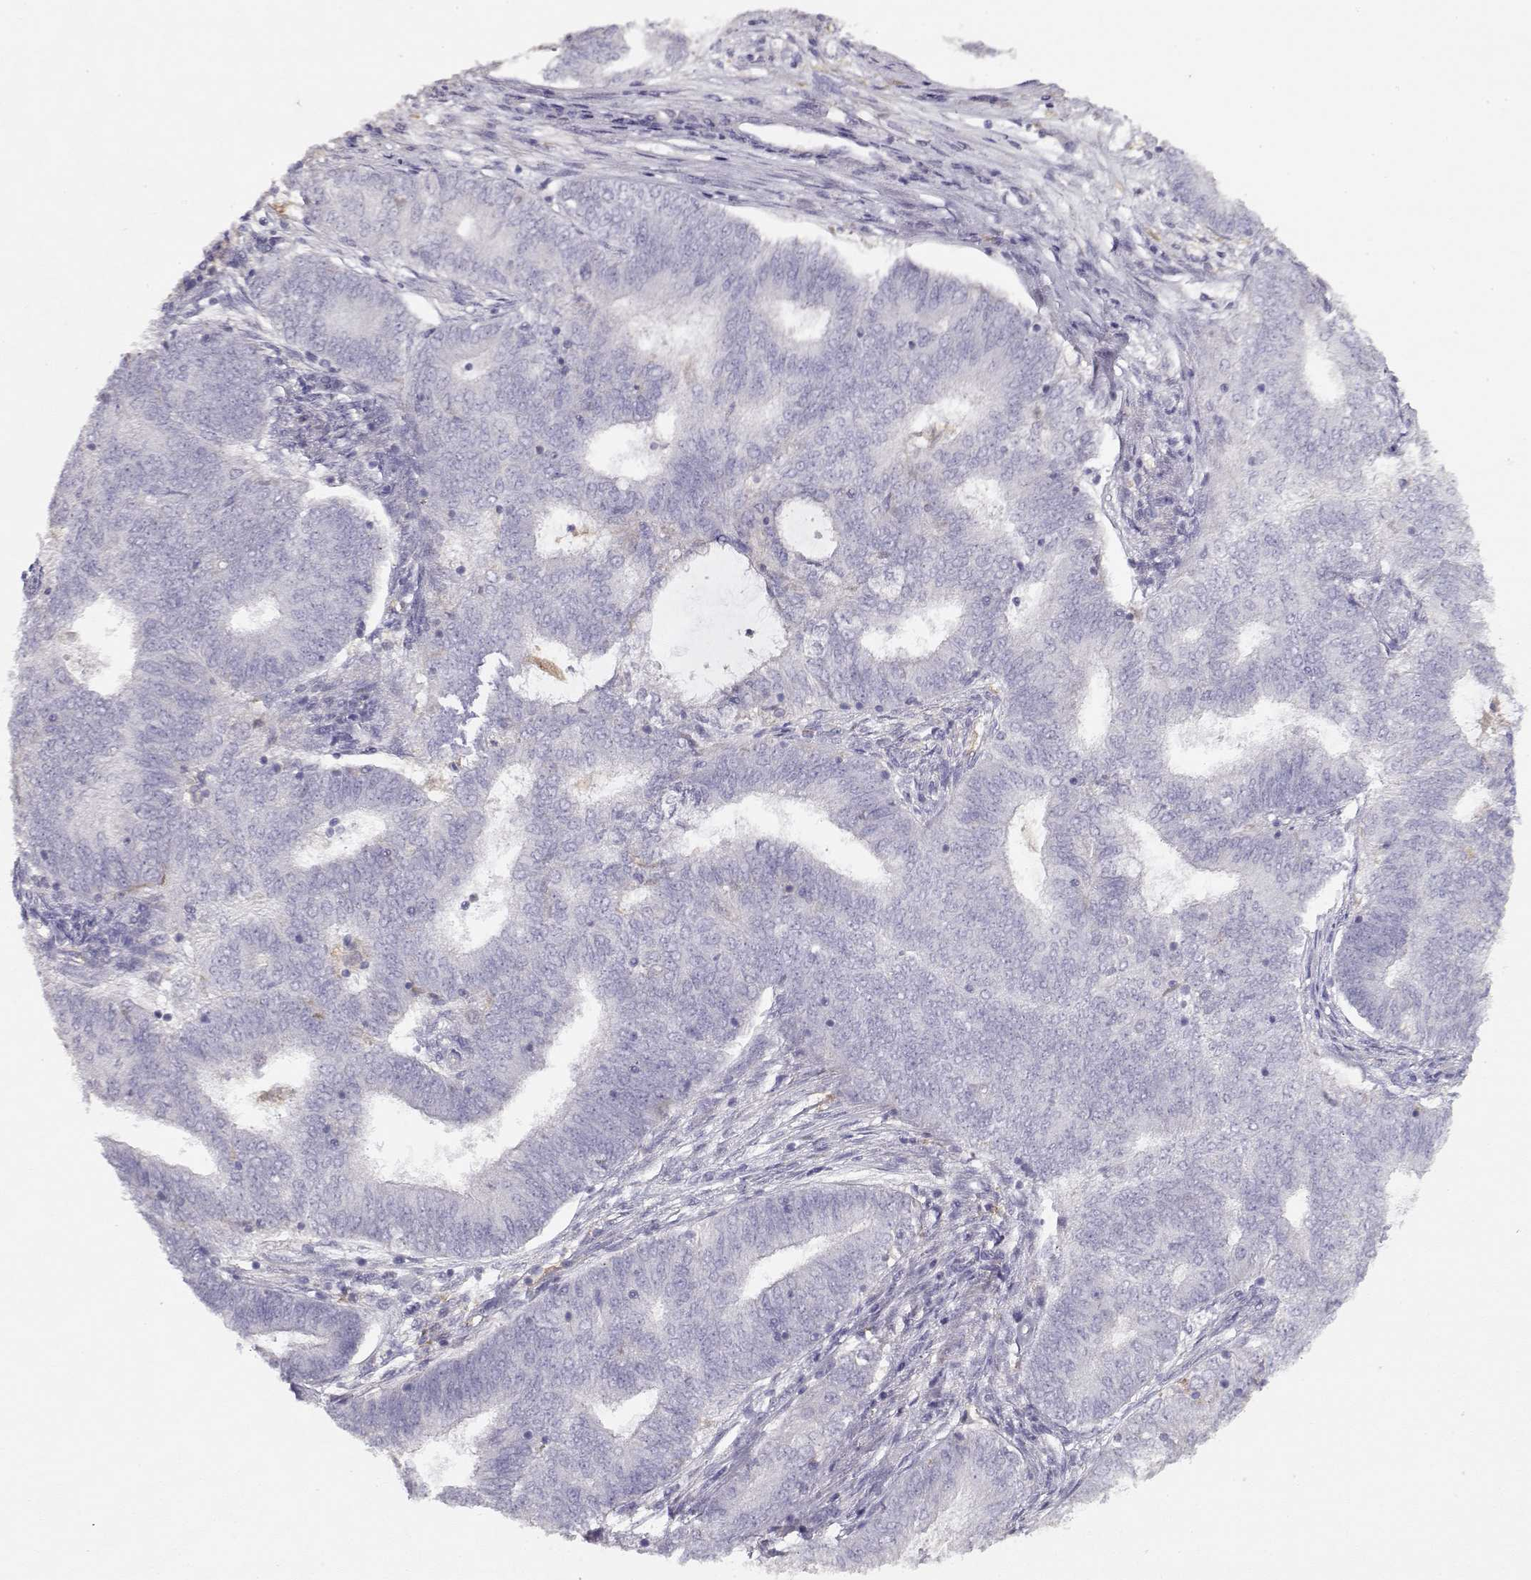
{"staining": {"intensity": "negative", "quantity": "none", "location": "none"}, "tissue": "endometrial cancer", "cell_type": "Tumor cells", "image_type": "cancer", "snomed": [{"axis": "morphology", "description": "Adenocarcinoma, NOS"}, {"axis": "topography", "description": "Endometrium"}], "caption": "The immunohistochemistry (IHC) image has no significant positivity in tumor cells of endometrial adenocarcinoma tissue. The staining was performed using DAB (3,3'-diaminobenzidine) to visualize the protein expression in brown, while the nuclei were stained in blue with hematoxylin (Magnification: 20x).", "gene": "VAV1", "patient": {"sex": "female", "age": 62}}